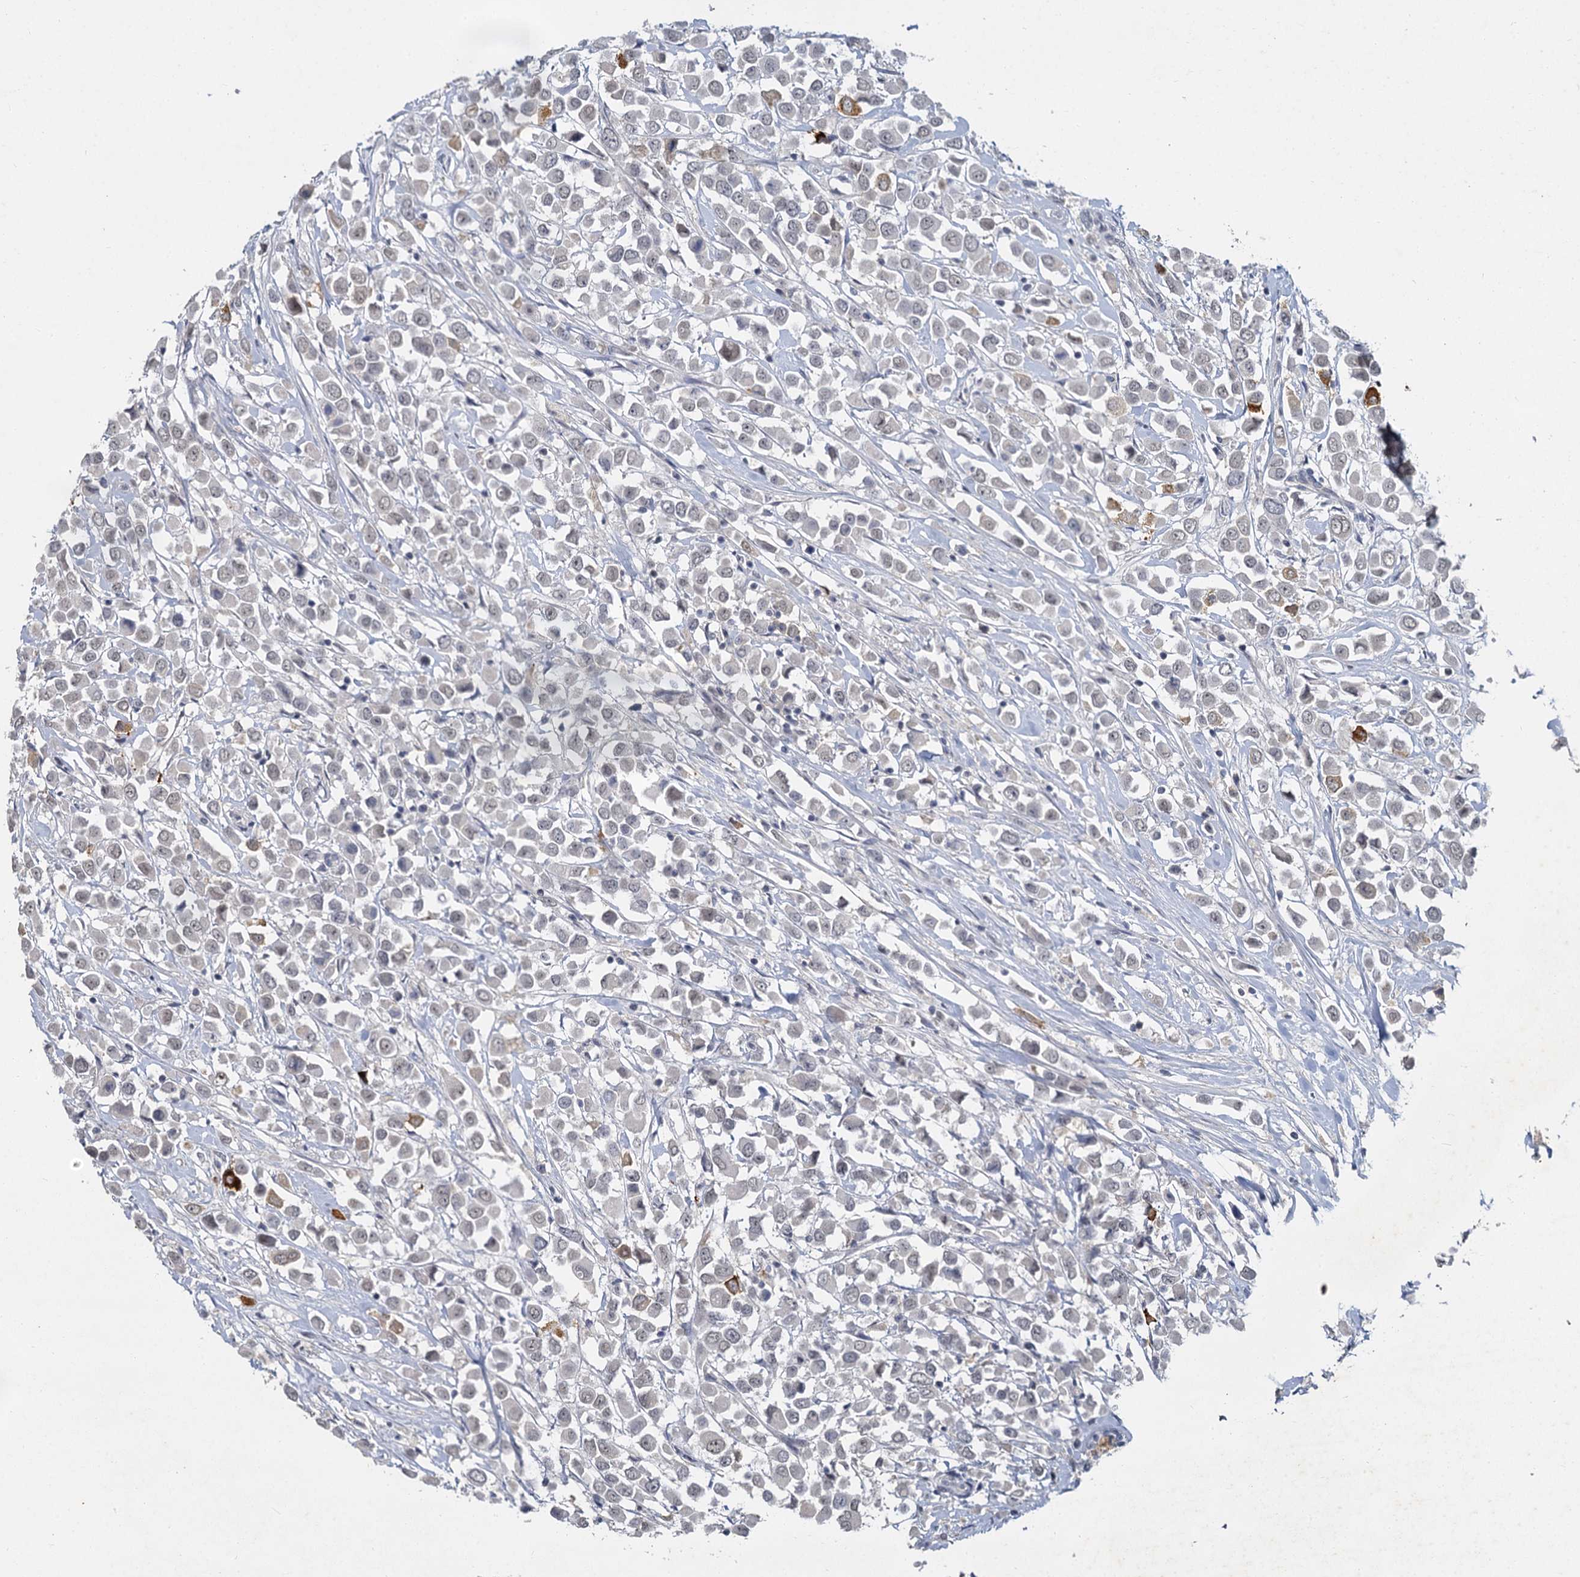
{"staining": {"intensity": "moderate", "quantity": "<25%", "location": "cytoplasmic/membranous"}, "tissue": "breast cancer", "cell_type": "Tumor cells", "image_type": "cancer", "snomed": [{"axis": "morphology", "description": "Duct carcinoma"}, {"axis": "topography", "description": "Breast"}], "caption": "An immunohistochemistry (IHC) image of neoplastic tissue is shown. Protein staining in brown highlights moderate cytoplasmic/membranous positivity in breast infiltrating ductal carcinoma within tumor cells.", "gene": "MUCL1", "patient": {"sex": "female", "age": 61}}